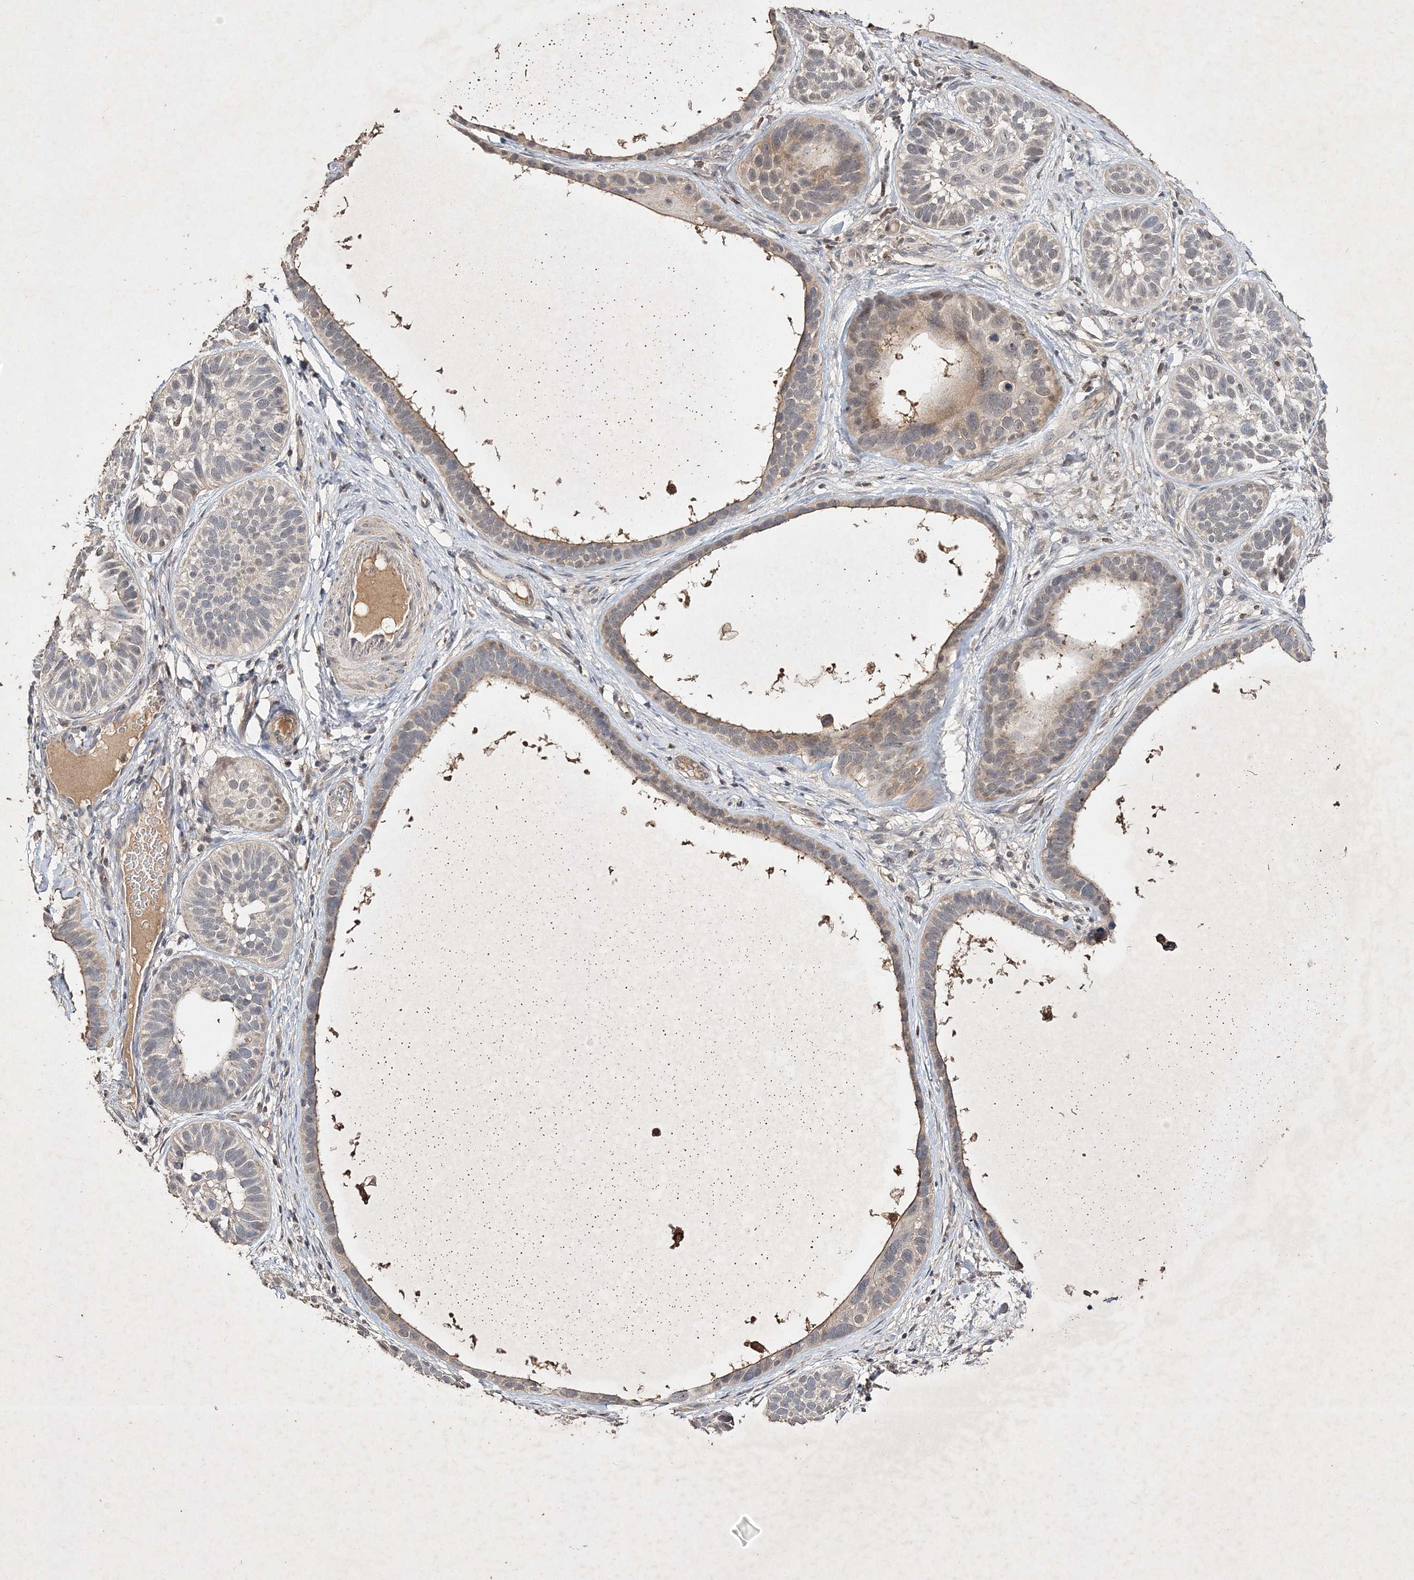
{"staining": {"intensity": "moderate", "quantity": "<25%", "location": "cytoplasmic/membranous"}, "tissue": "skin cancer", "cell_type": "Tumor cells", "image_type": "cancer", "snomed": [{"axis": "morphology", "description": "Basal cell carcinoma"}, {"axis": "topography", "description": "Skin"}], "caption": "Immunohistochemical staining of skin cancer demonstrates low levels of moderate cytoplasmic/membranous expression in approximately <25% of tumor cells.", "gene": "C3orf38", "patient": {"sex": "male", "age": 62}}